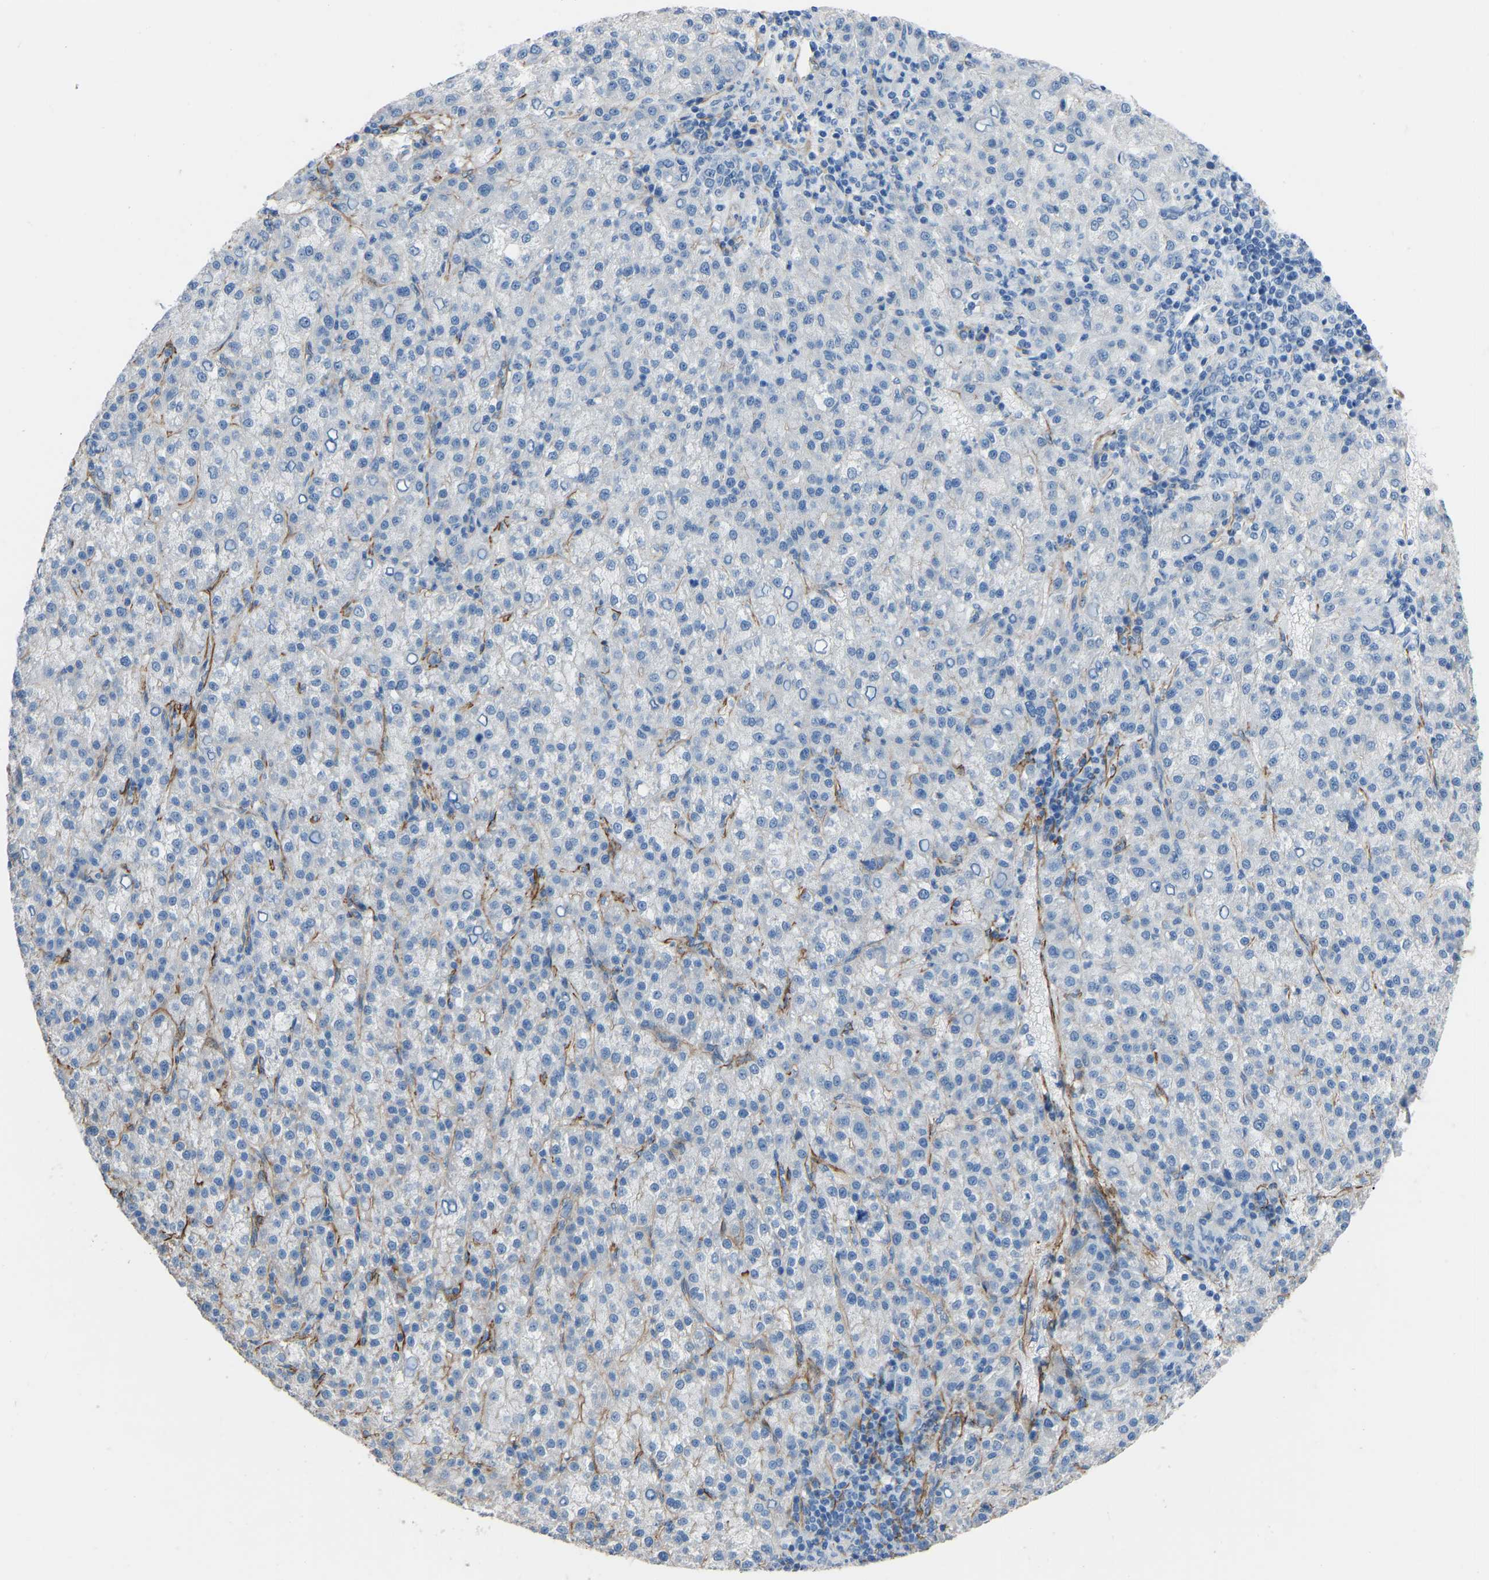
{"staining": {"intensity": "negative", "quantity": "none", "location": "none"}, "tissue": "liver cancer", "cell_type": "Tumor cells", "image_type": "cancer", "snomed": [{"axis": "morphology", "description": "Carcinoma, Hepatocellular, NOS"}, {"axis": "topography", "description": "Liver"}], "caption": "Liver hepatocellular carcinoma was stained to show a protein in brown. There is no significant expression in tumor cells. (DAB (3,3'-diaminobenzidine) IHC with hematoxylin counter stain).", "gene": "MYH10", "patient": {"sex": "female", "age": 58}}